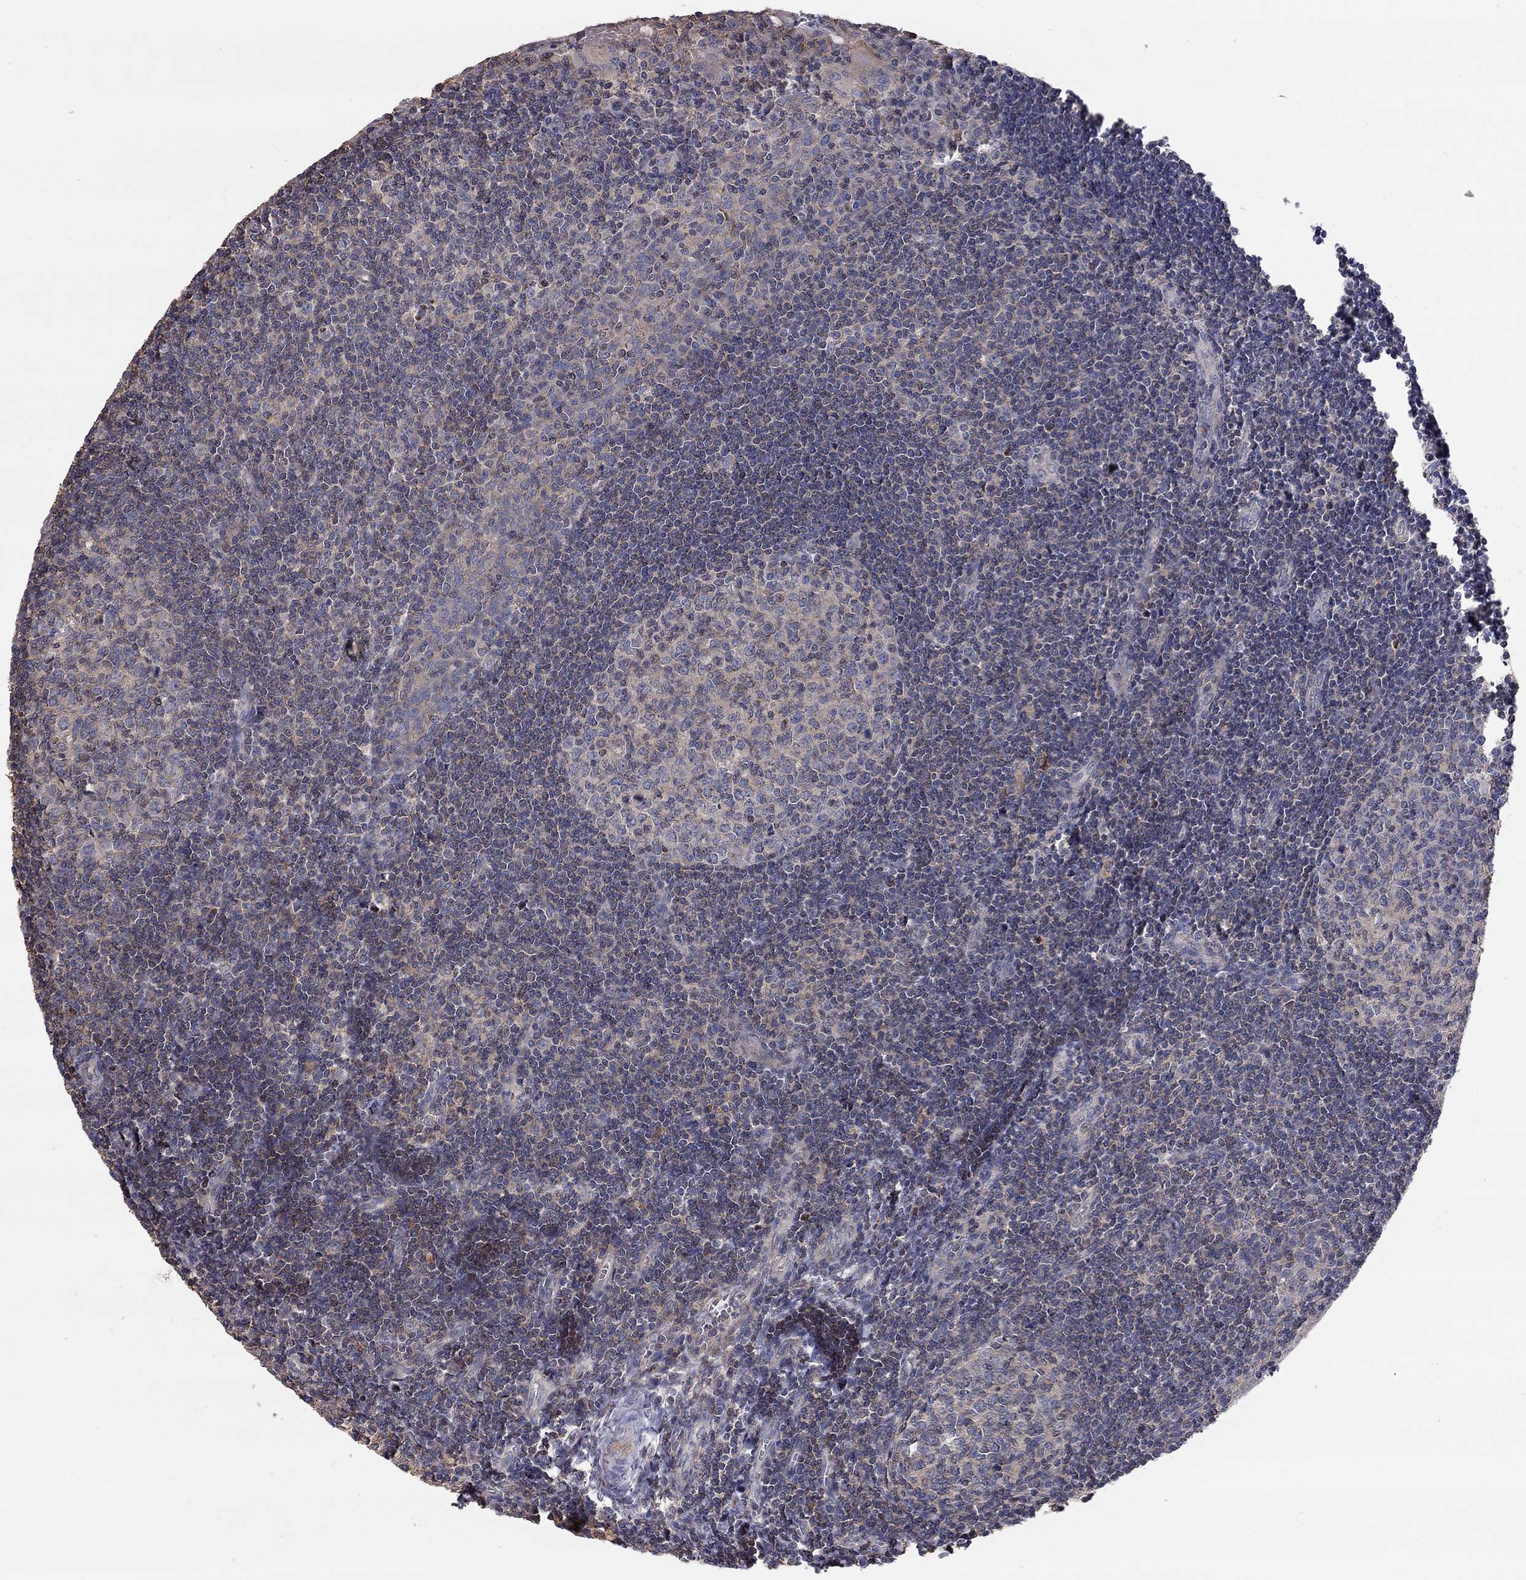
{"staining": {"intensity": "negative", "quantity": "none", "location": "none"}, "tissue": "tonsil", "cell_type": "Germinal center cells", "image_type": "normal", "snomed": [{"axis": "morphology", "description": "Normal tissue, NOS"}, {"axis": "topography", "description": "Tonsil"}], "caption": "Protein analysis of unremarkable tonsil shows no significant expression in germinal center cells. (Brightfield microscopy of DAB (3,3'-diaminobenzidine) IHC at high magnification).", "gene": "KANSL1L", "patient": {"sex": "female", "age": 13}}